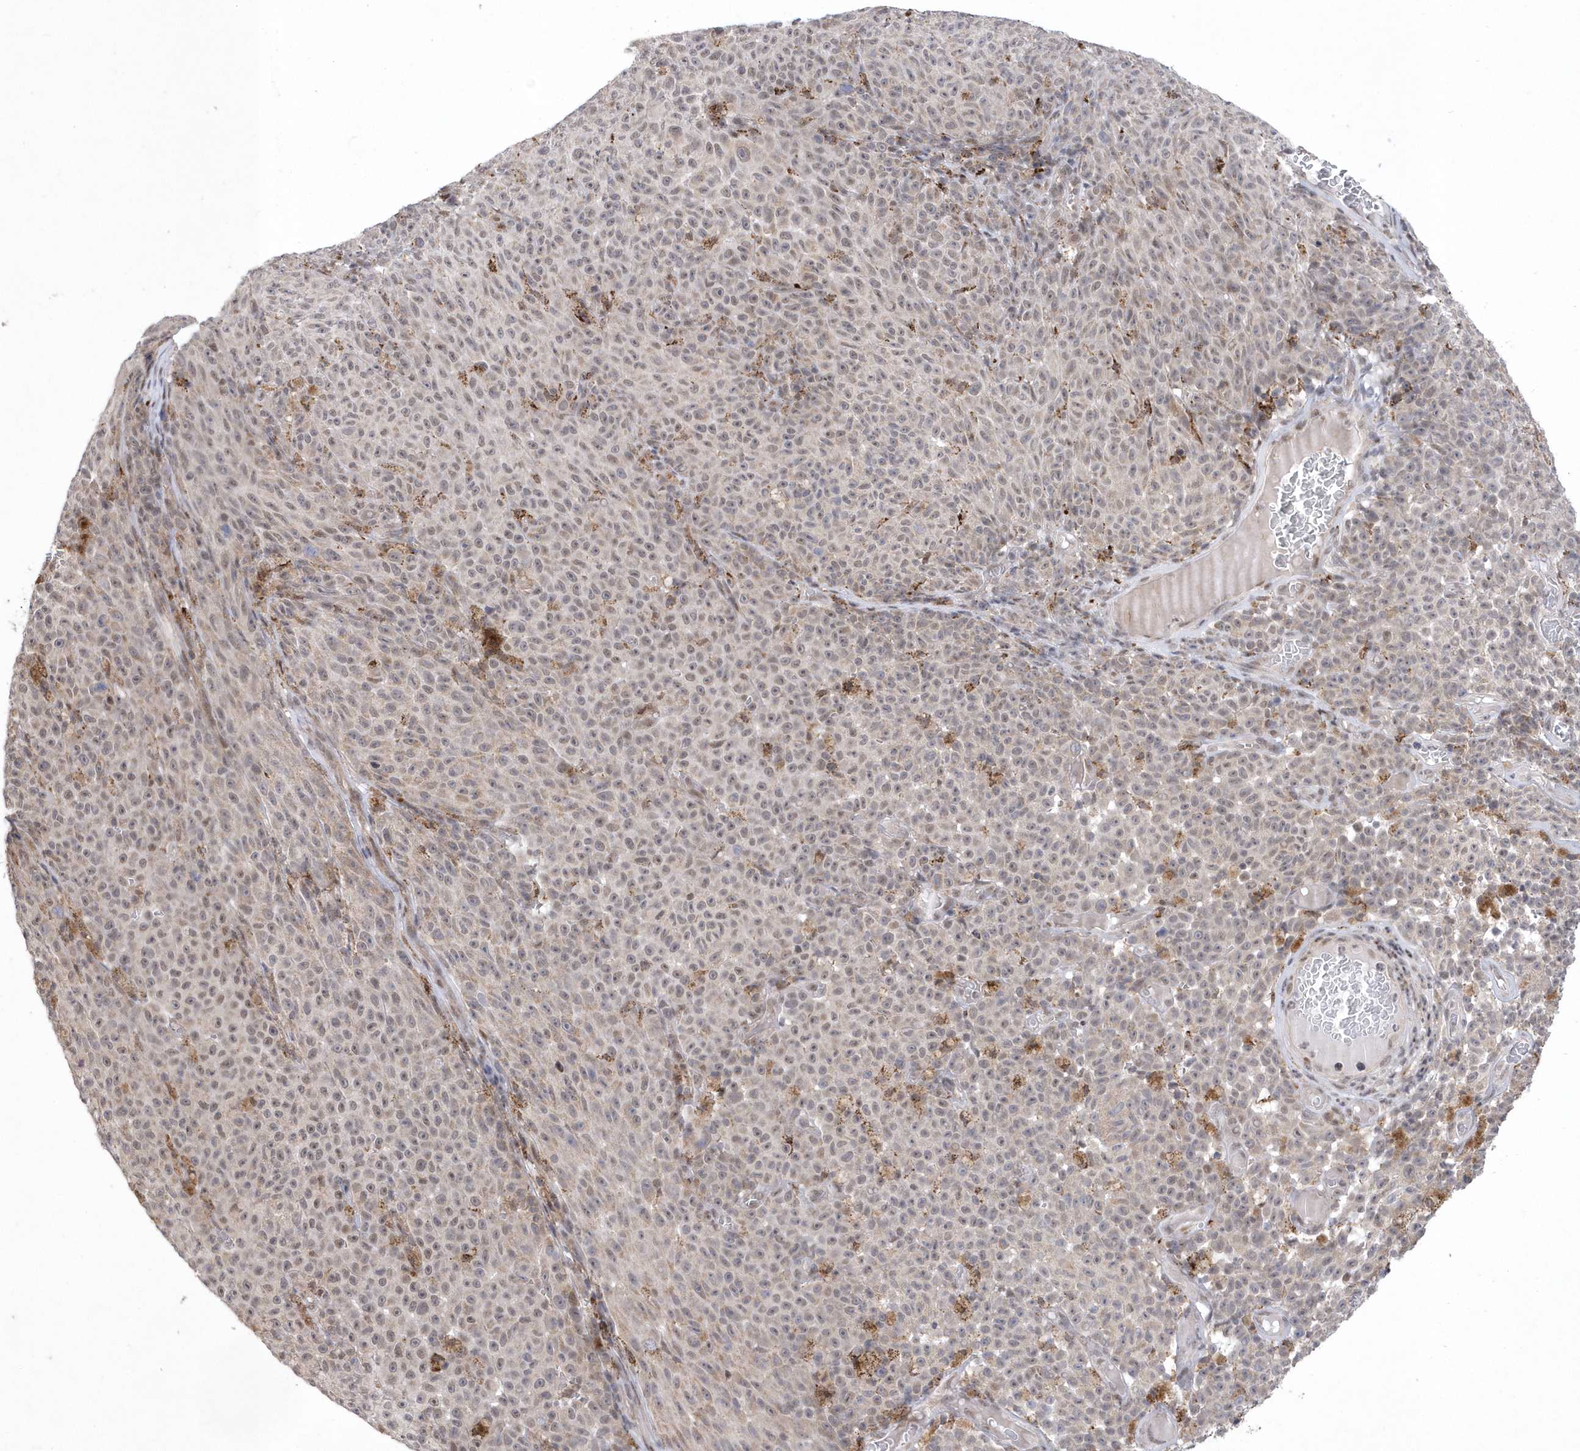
{"staining": {"intensity": "weak", "quantity": ">75%", "location": "nuclear"}, "tissue": "melanoma", "cell_type": "Tumor cells", "image_type": "cancer", "snomed": [{"axis": "morphology", "description": "Malignant melanoma, NOS"}, {"axis": "topography", "description": "Skin"}], "caption": "About >75% of tumor cells in human malignant melanoma demonstrate weak nuclear protein positivity as visualized by brown immunohistochemical staining.", "gene": "BOD1L1", "patient": {"sex": "female", "age": 82}}